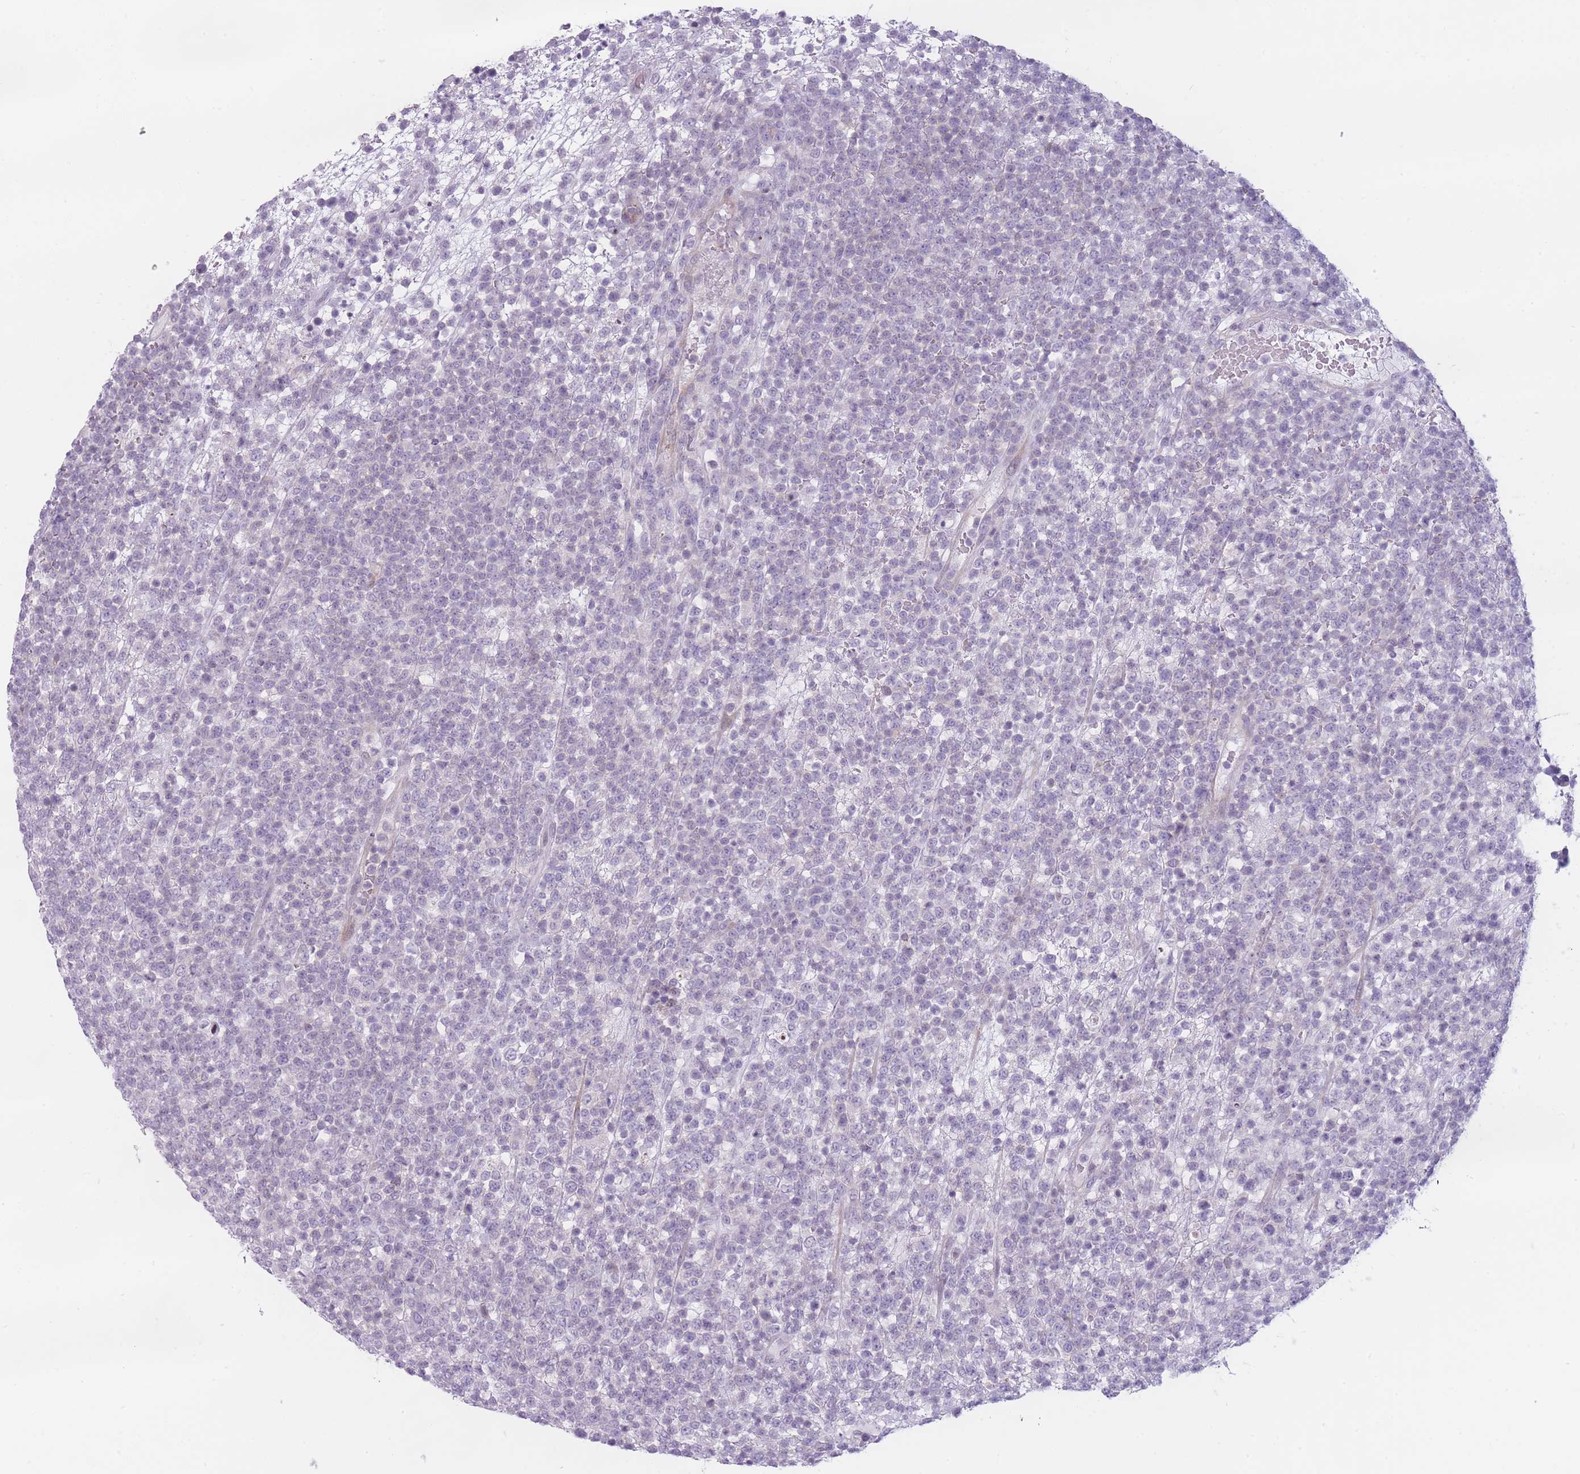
{"staining": {"intensity": "negative", "quantity": "none", "location": "none"}, "tissue": "lymphoma", "cell_type": "Tumor cells", "image_type": "cancer", "snomed": [{"axis": "morphology", "description": "Malignant lymphoma, non-Hodgkin's type, High grade"}, {"axis": "topography", "description": "Colon"}], "caption": "This is an immunohistochemistry micrograph of human lymphoma. There is no expression in tumor cells.", "gene": "GGT1", "patient": {"sex": "female", "age": 53}}